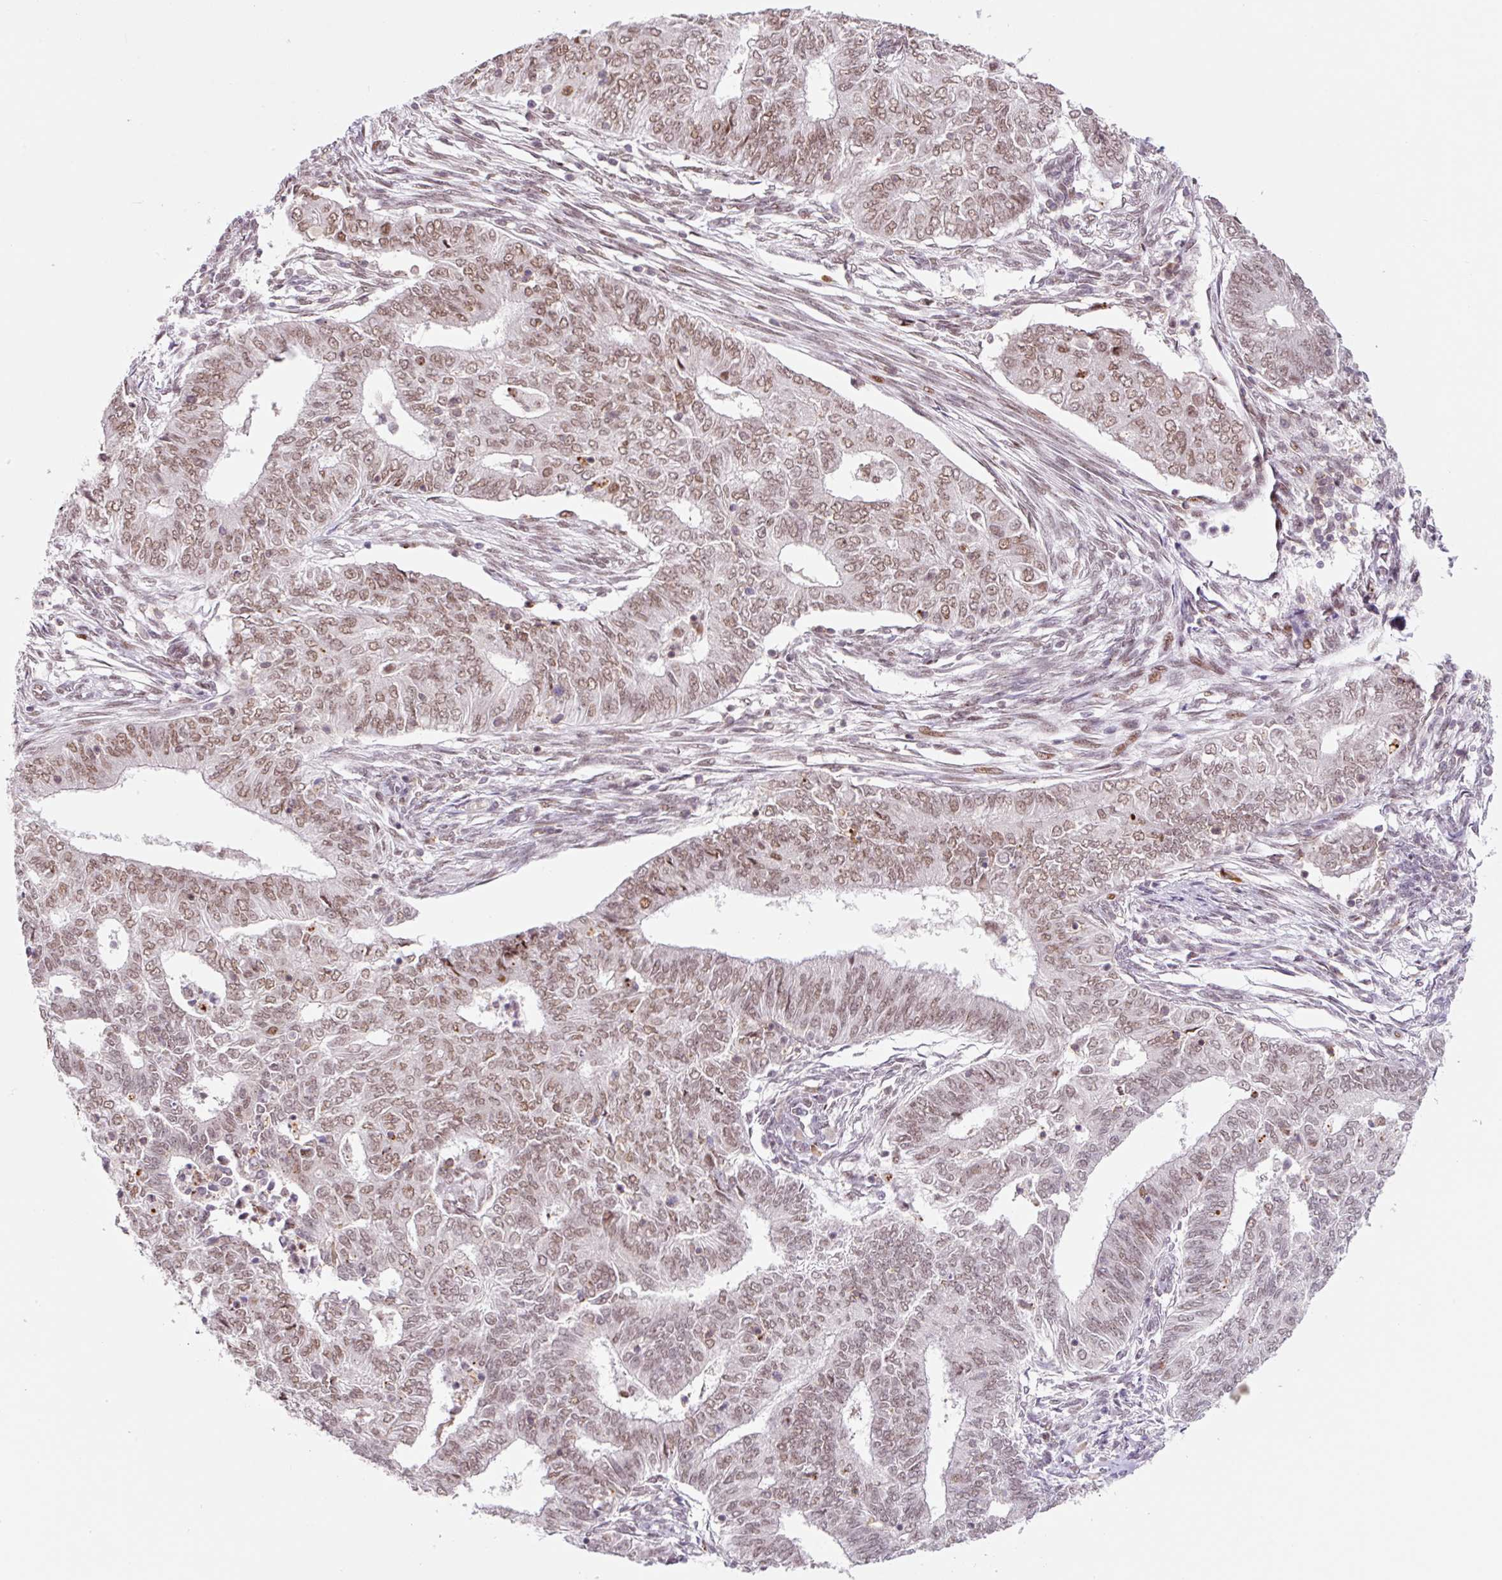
{"staining": {"intensity": "moderate", "quantity": ">75%", "location": "nuclear"}, "tissue": "endometrial cancer", "cell_type": "Tumor cells", "image_type": "cancer", "snomed": [{"axis": "morphology", "description": "Adenocarcinoma, NOS"}, {"axis": "topography", "description": "Endometrium"}], "caption": "Endometrial cancer stained for a protein reveals moderate nuclear positivity in tumor cells.", "gene": "CCNL2", "patient": {"sex": "female", "age": 62}}